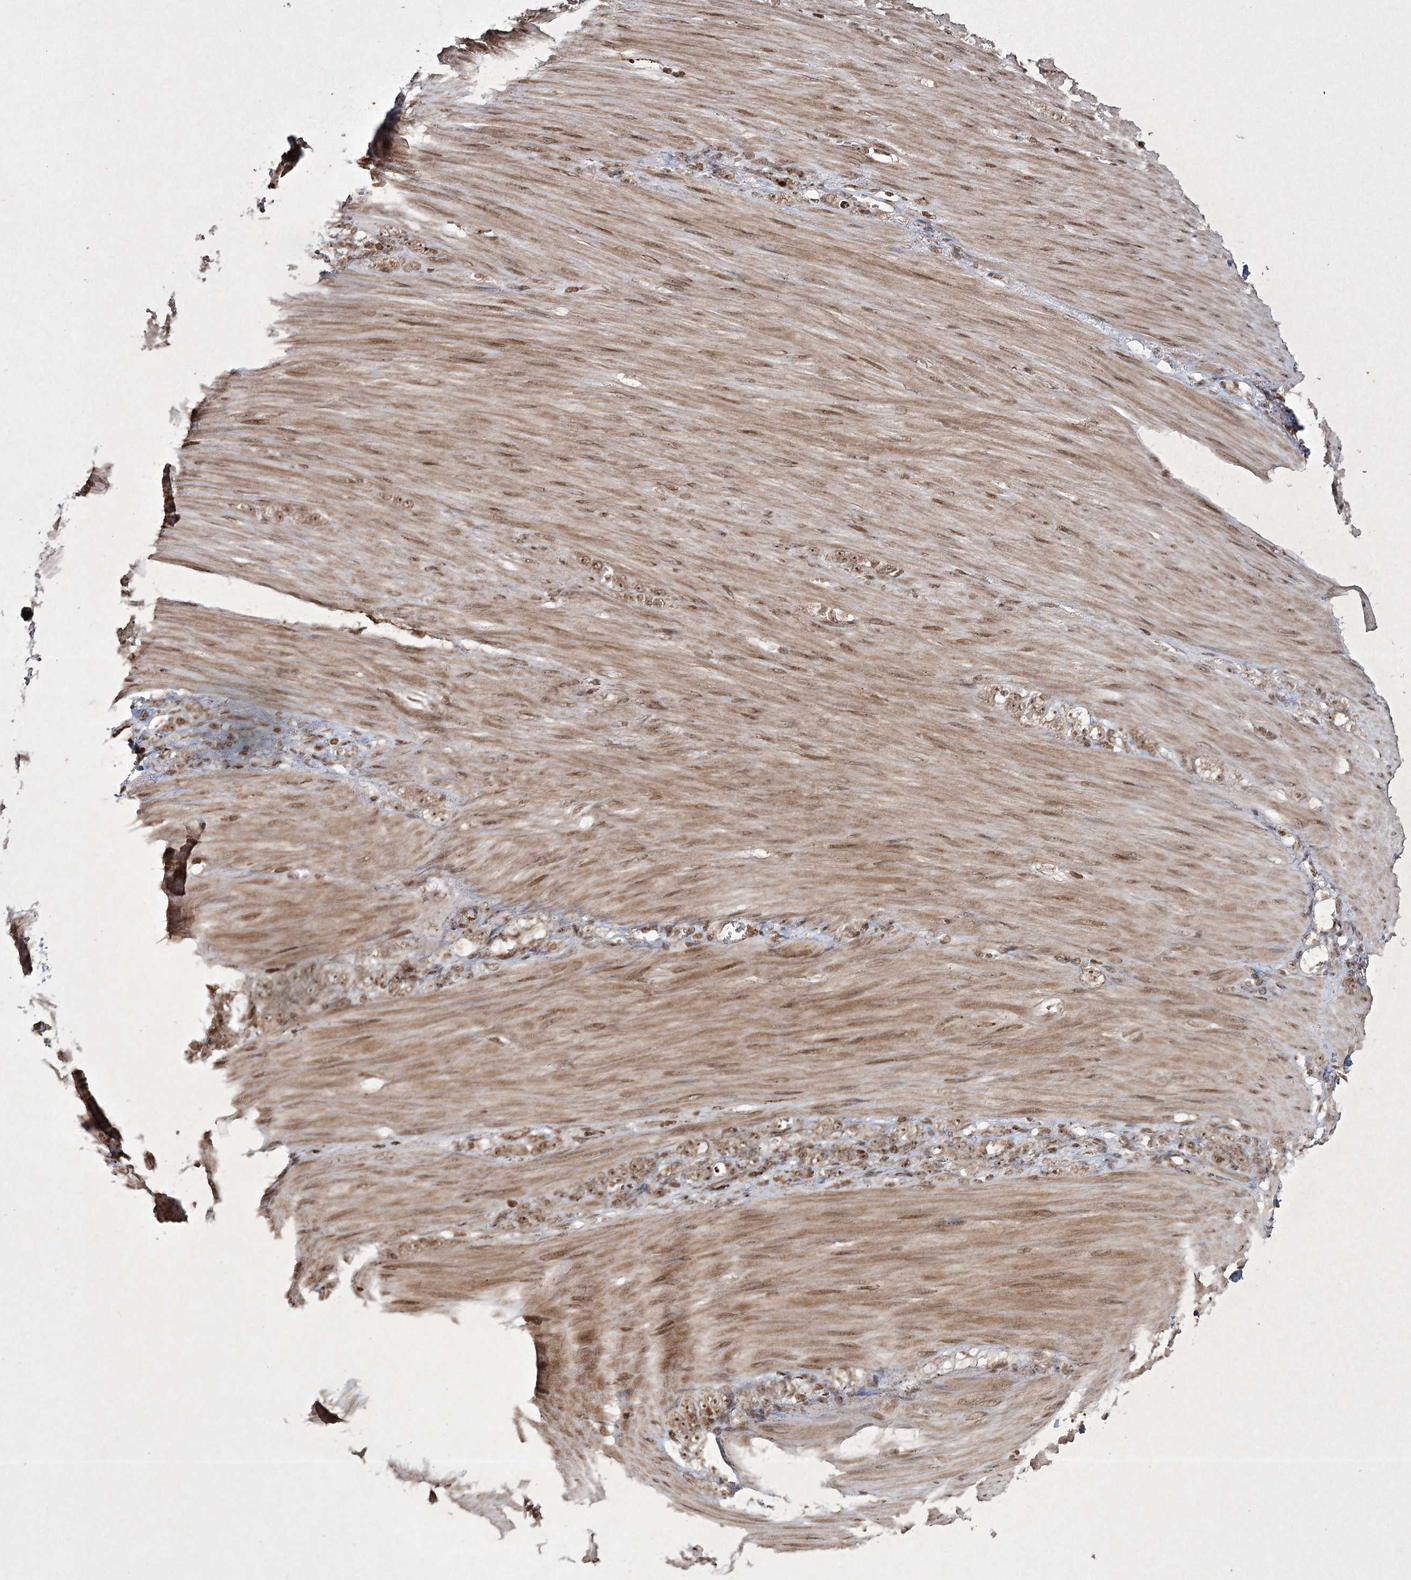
{"staining": {"intensity": "moderate", "quantity": ">75%", "location": "cytoplasmic/membranous,nuclear"}, "tissue": "stomach cancer", "cell_type": "Tumor cells", "image_type": "cancer", "snomed": [{"axis": "morphology", "description": "Normal tissue, NOS"}, {"axis": "morphology", "description": "Adenocarcinoma, NOS"}, {"axis": "topography", "description": "Stomach"}], "caption": "High-power microscopy captured an immunohistochemistry photomicrograph of stomach cancer (adenocarcinoma), revealing moderate cytoplasmic/membranous and nuclear staining in approximately >75% of tumor cells. (brown staining indicates protein expression, while blue staining denotes nuclei).", "gene": "CARM1", "patient": {"sex": "male", "age": 82}}